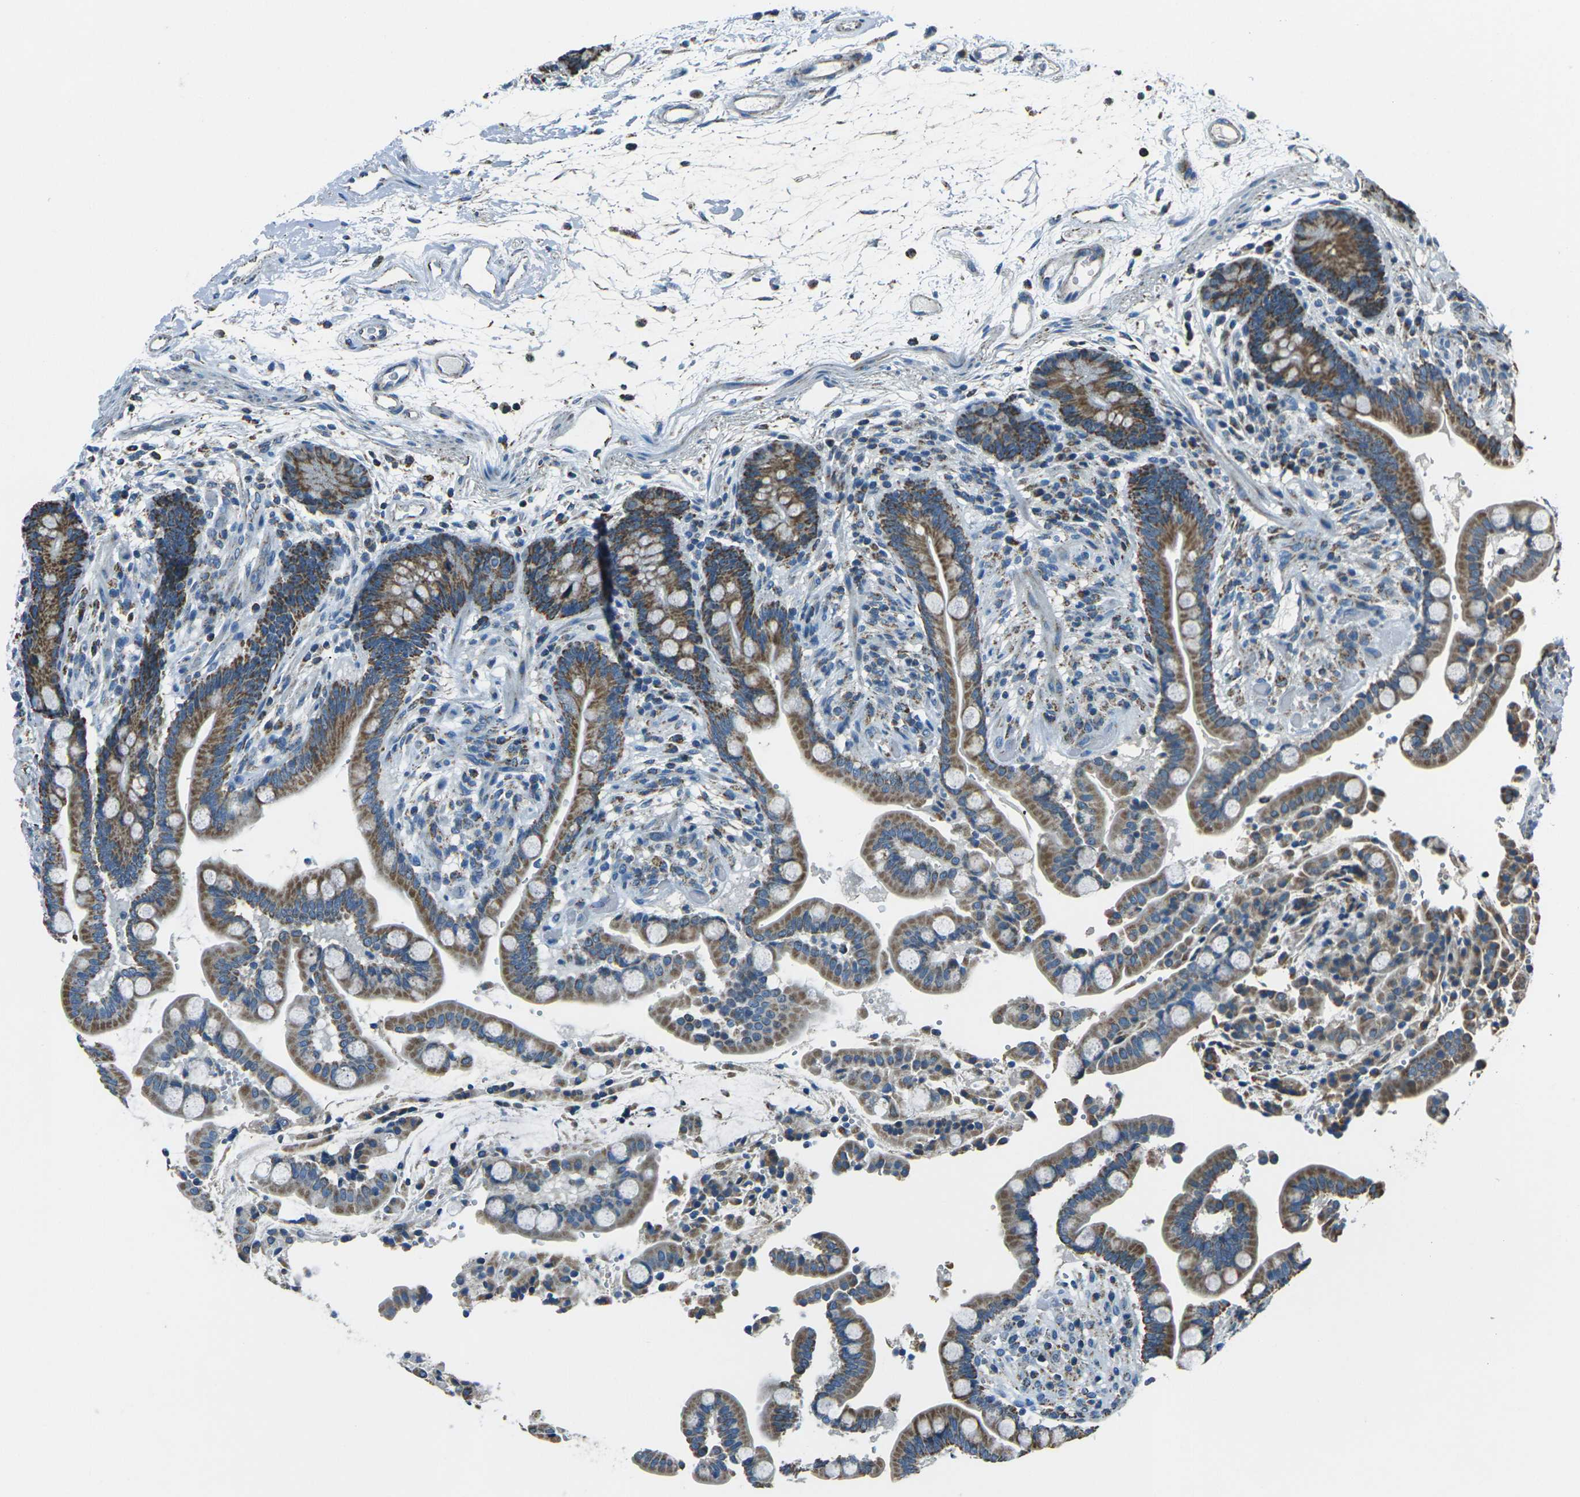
{"staining": {"intensity": "negative", "quantity": "none", "location": "none"}, "tissue": "colon", "cell_type": "Endothelial cells", "image_type": "normal", "snomed": [{"axis": "morphology", "description": "Normal tissue, NOS"}, {"axis": "topography", "description": "Colon"}], "caption": "The image shows no staining of endothelial cells in benign colon. (Brightfield microscopy of DAB IHC at high magnification).", "gene": "IRF3", "patient": {"sex": "male", "age": 73}}